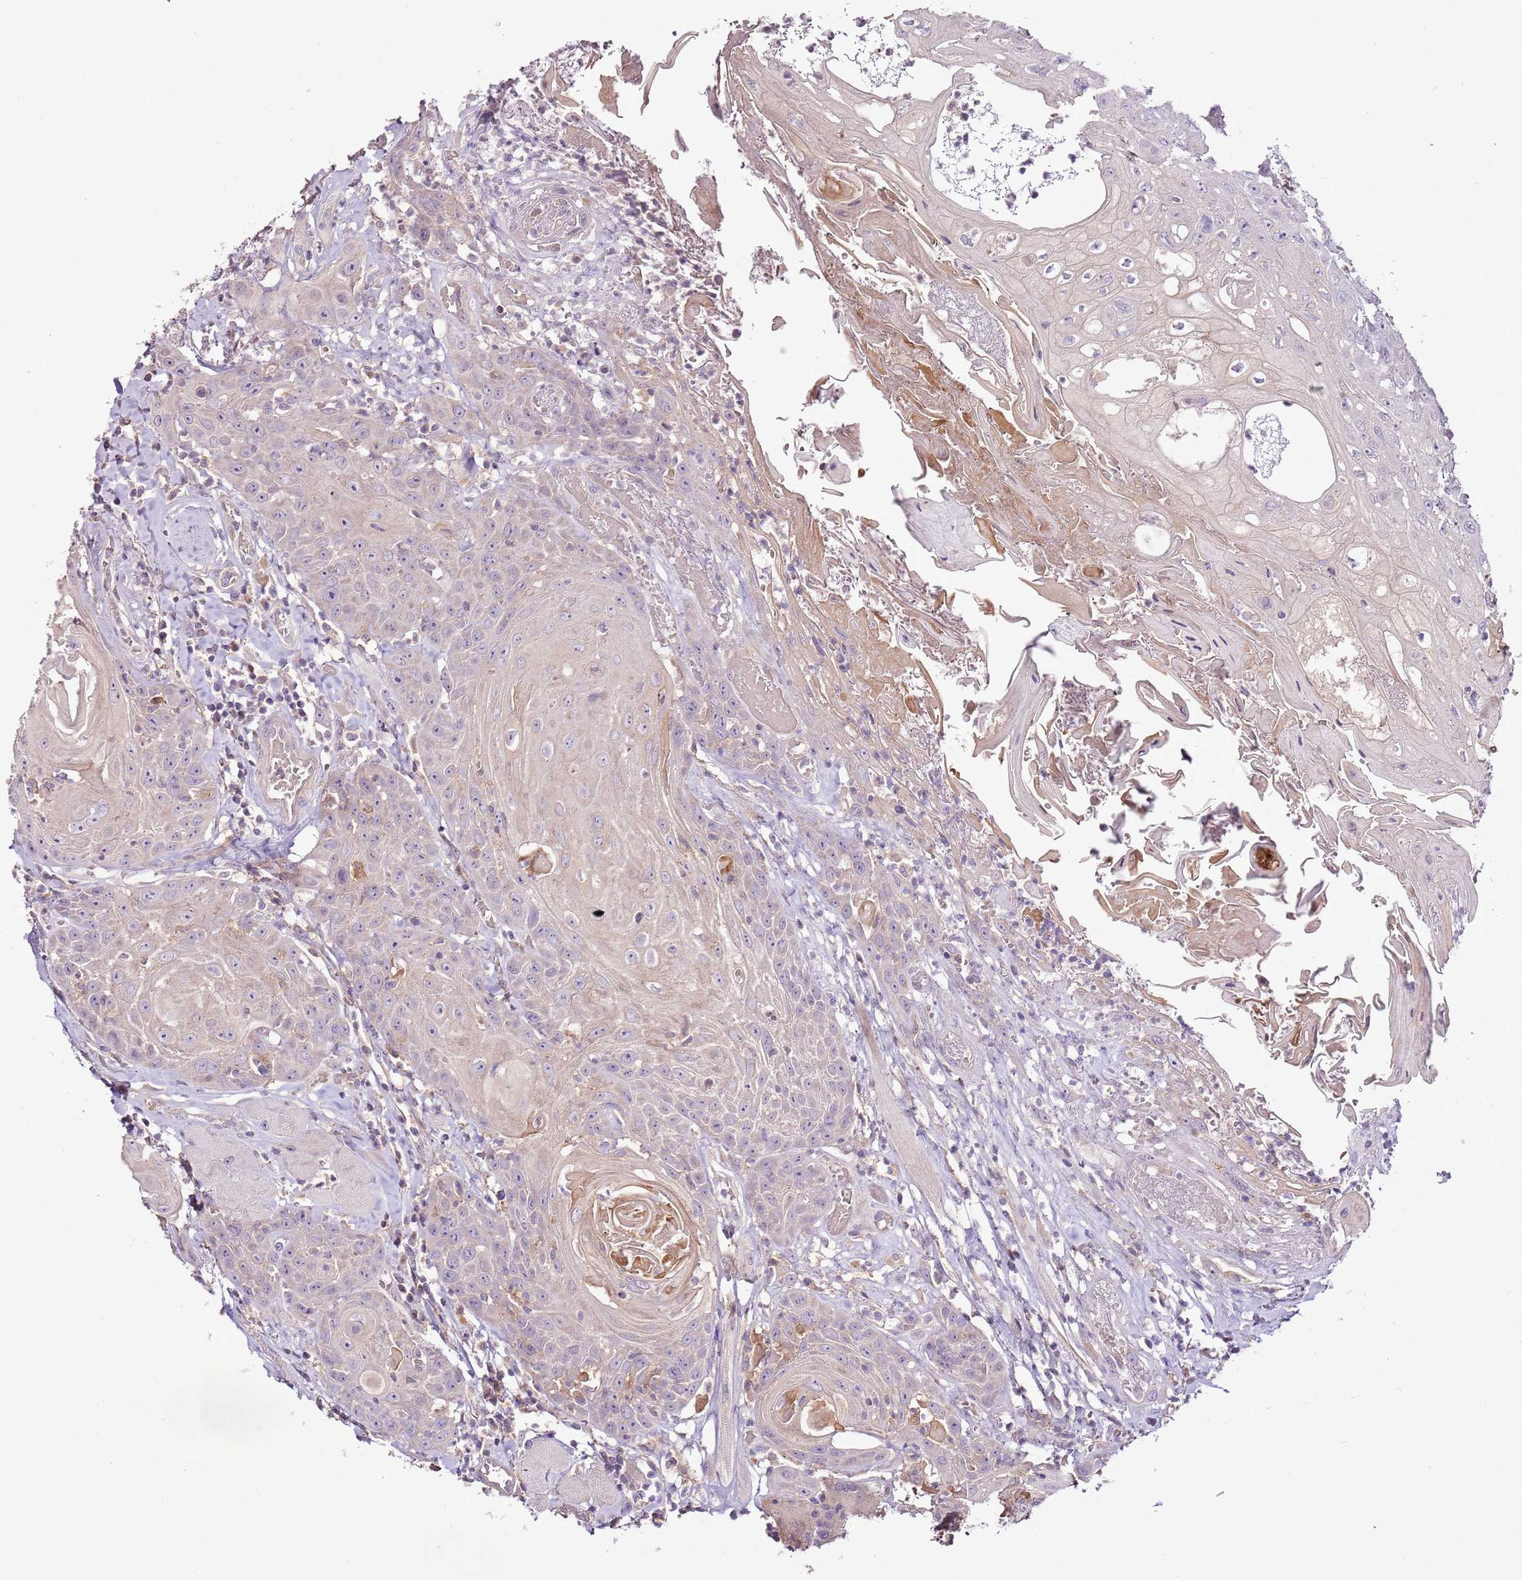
{"staining": {"intensity": "negative", "quantity": "none", "location": "none"}, "tissue": "head and neck cancer", "cell_type": "Tumor cells", "image_type": "cancer", "snomed": [{"axis": "morphology", "description": "Squamous cell carcinoma, NOS"}, {"axis": "topography", "description": "Head-Neck"}], "caption": "Tumor cells show no significant protein expression in squamous cell carcinoma (head and neck).", "gene": "CMKLR1", "patient": {"sex": "female", "age": 59}}